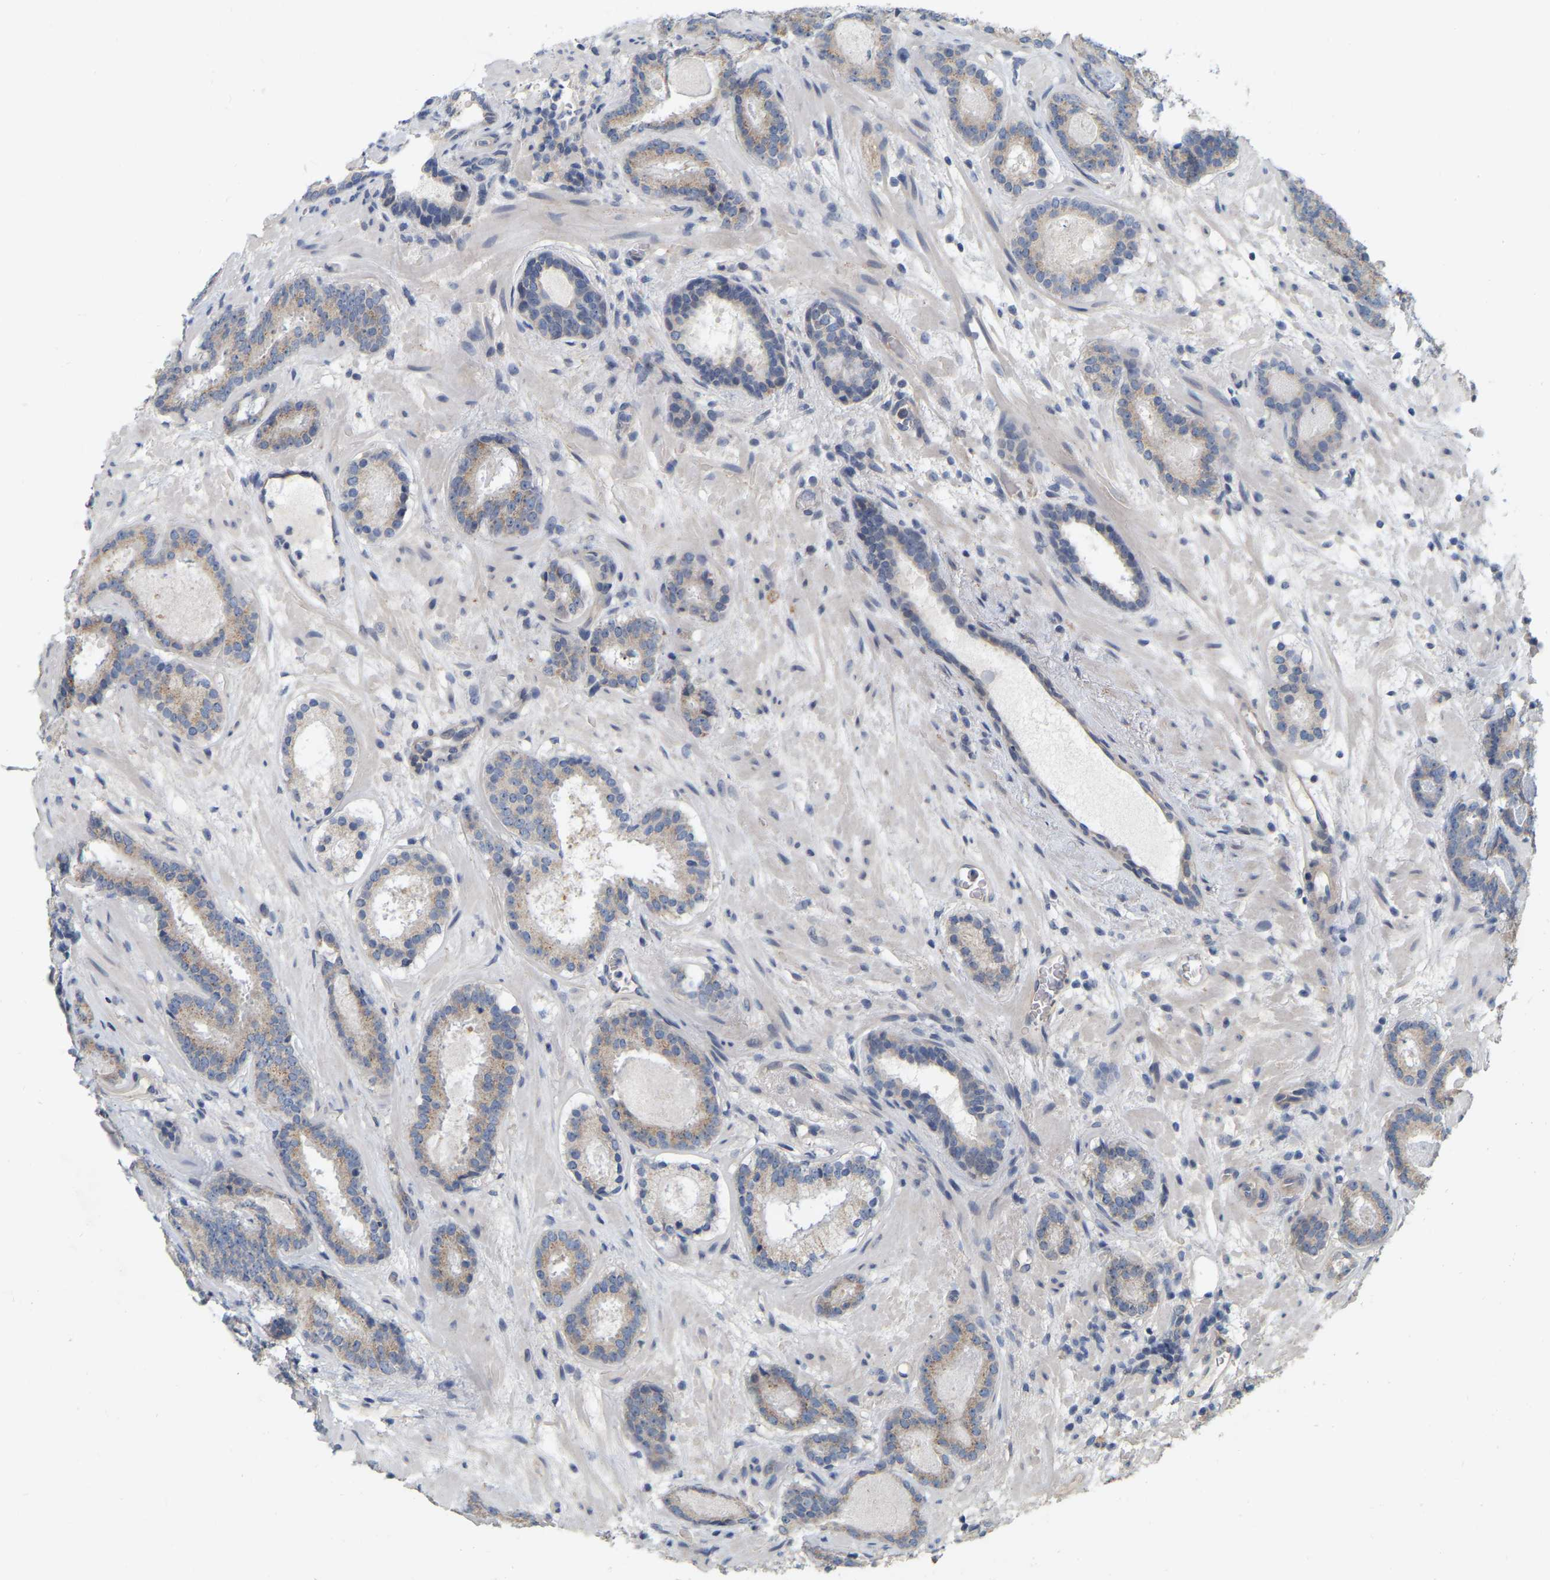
{"staining": {"intensity": "weak", "quantity": ">75%", "location": "cytoplasmic/membranous"}, "tissue": "prostate cancer", "cell_type": "Tumor cells", "image_type": "cancer", "snomed": [{"axis": "morphology", "description": "Adenocarcinoma, Low grade"}, {"axis": "topography", "description": "Prostate"}], "caption": "Protein staining of low-grade adenocarcinoma (prostate) tissue demonstrates weak cytoplasmic/membranous expression in approximately >75% of tumor cells.", "gene": "SSH1", "patient": {"sex": "male", "age": 69}}